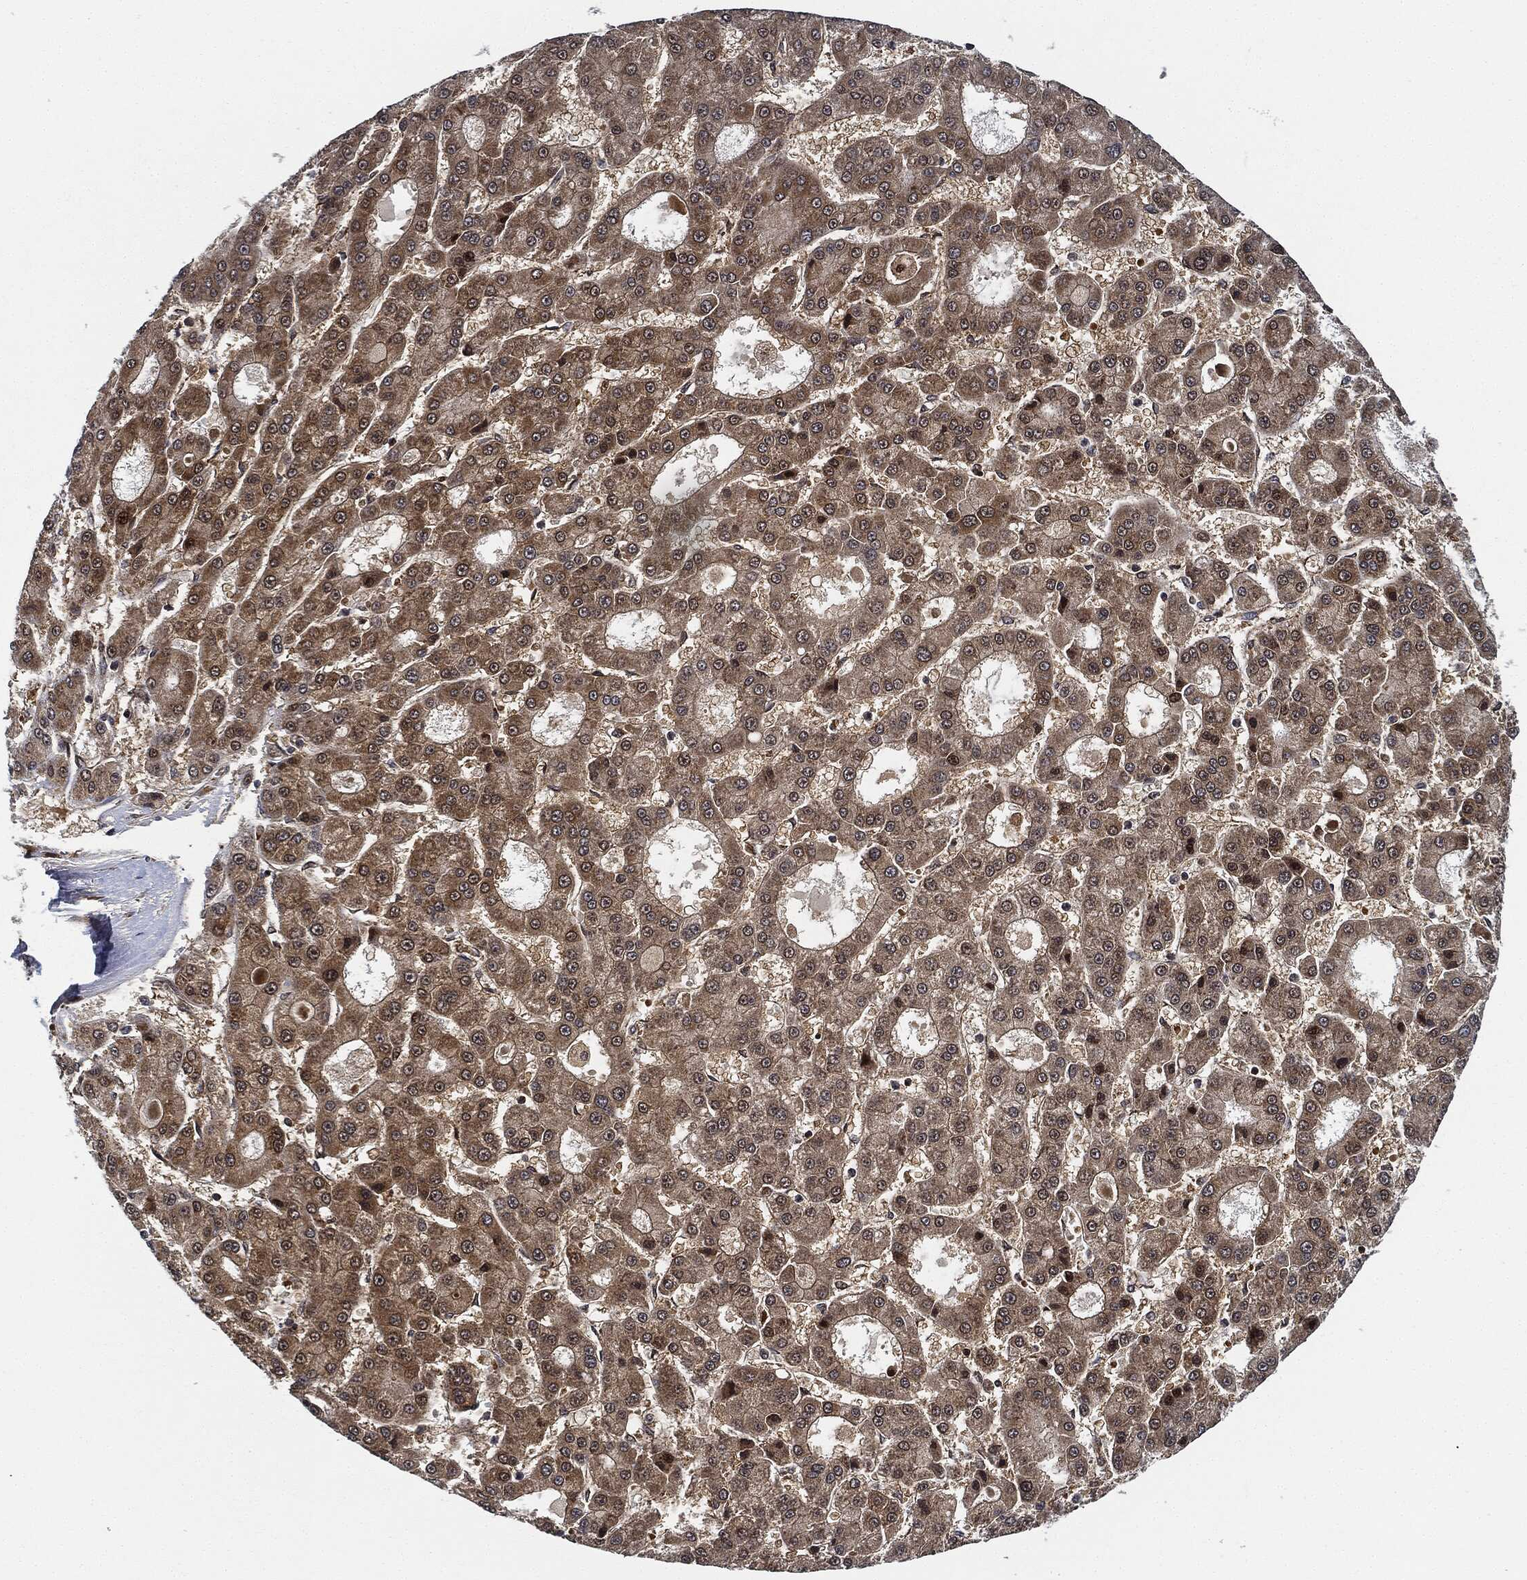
{"staining": {"intensity": "moderate", "quantity": "<25%", "location": "cytoplasmic/membranous"}, "tissue": "liver cancer", "cell_type": "Tumor cells", "image_type": "cancer", "snomed": [{"axis": "morphology", "description": "Carcinoma, Hepatocellular, NOS"}, {"axis": "topography", "description": "Liver"}], "caption": "This is a micrograph of immunohistochemistry (IHC) staining of hepatocellular carcinoma (liver), which shows moderate positivity in the cytoplasmic/membranous of tumor cells.", "gene": "RNASEL", "patient": {"sex": "male", "age": 70}}